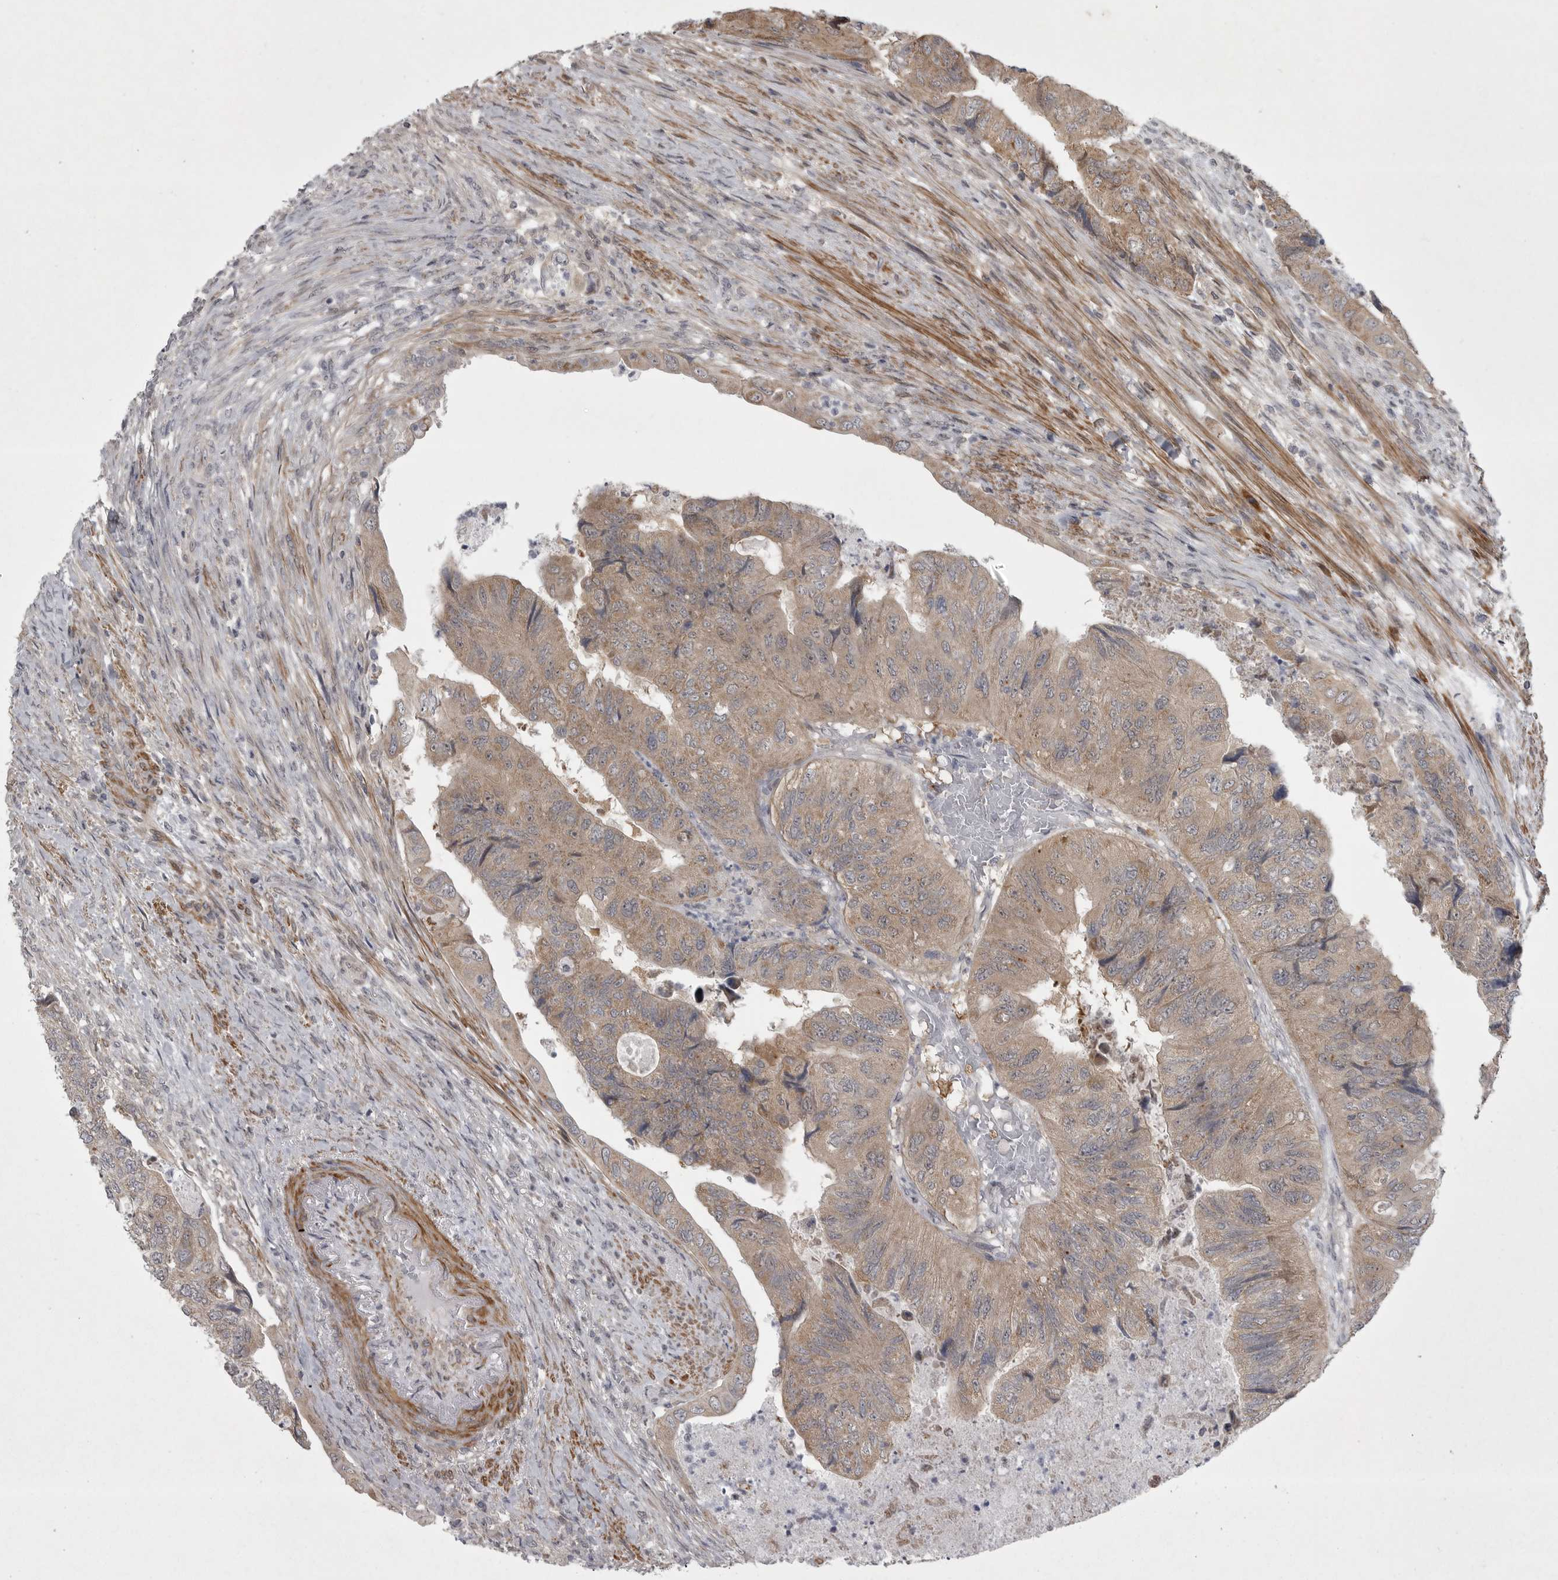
{"staining": {"intensity": "weak", "quantity": ">75%", "location": "cytoplasmic/membranous"}, "tissue": "colorectal cancer", "cell_type": "Tumor cells", "image_type": "cancer", "snomed": [{"axis": "morphology", "description": "Adenocarcinoma, NOS"}, {"axis": "topography", "description": "Rectum"}], "caption": "Tumor cells display low levels of weak cytoplasmic/membranous positivity in approximately >75% of cells in human colorectal adenocarcinoma.", "gene": "PPP1R9A", "patient": {"sex": "male", "age": 63}}